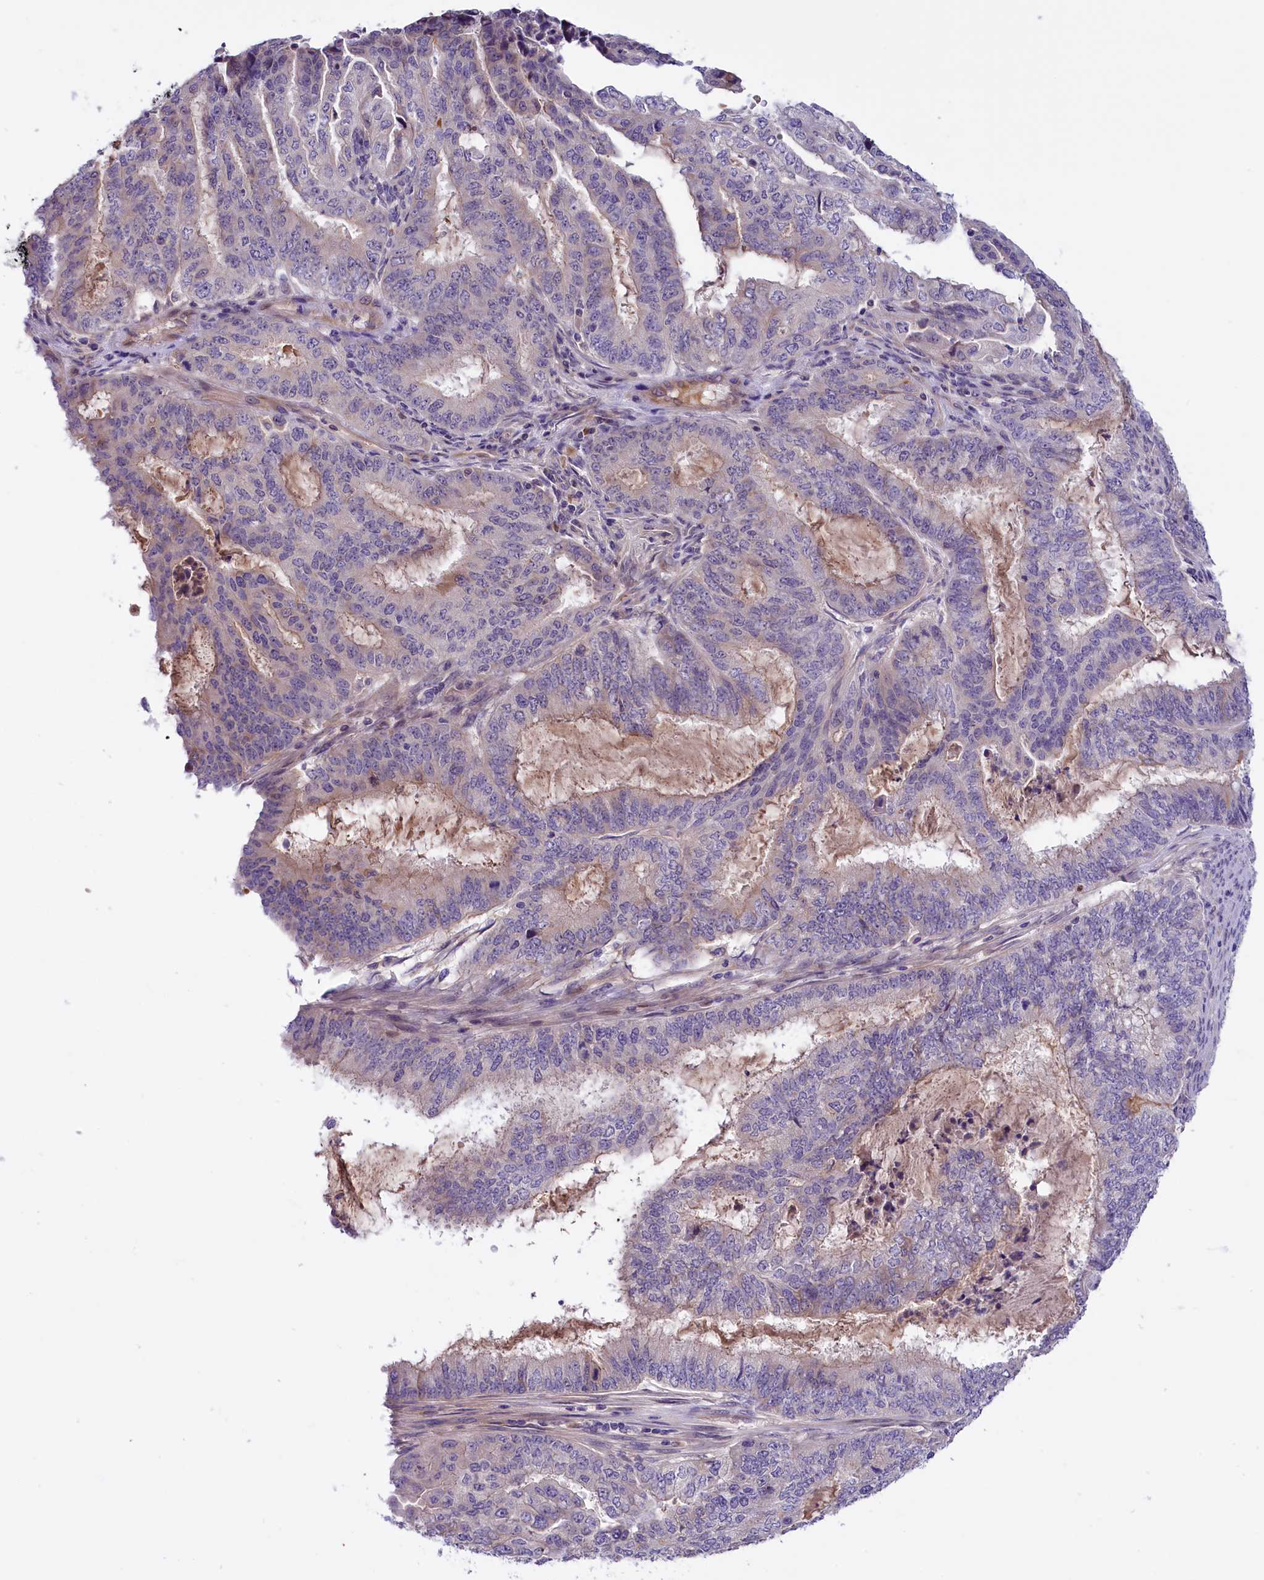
{"staining": {"intensity": "negative", "quantity": "none", "location": "none"}, "tissue": "endometrial cancer", "cell_type": "Tumor cells", "image_type": "cancer", "snomed": [{"axis": "morphology", "description": "Adenocarcinoma, NOS"}, {"axis": "topography", "description": "Endometrium"}], "caption": "A photomicrograph of endometrial cancer stained for a protein exhibits no brown staining in tumor cells.", "gene": "CCDC32", "patient": {"sex": "female", "age": 51}}